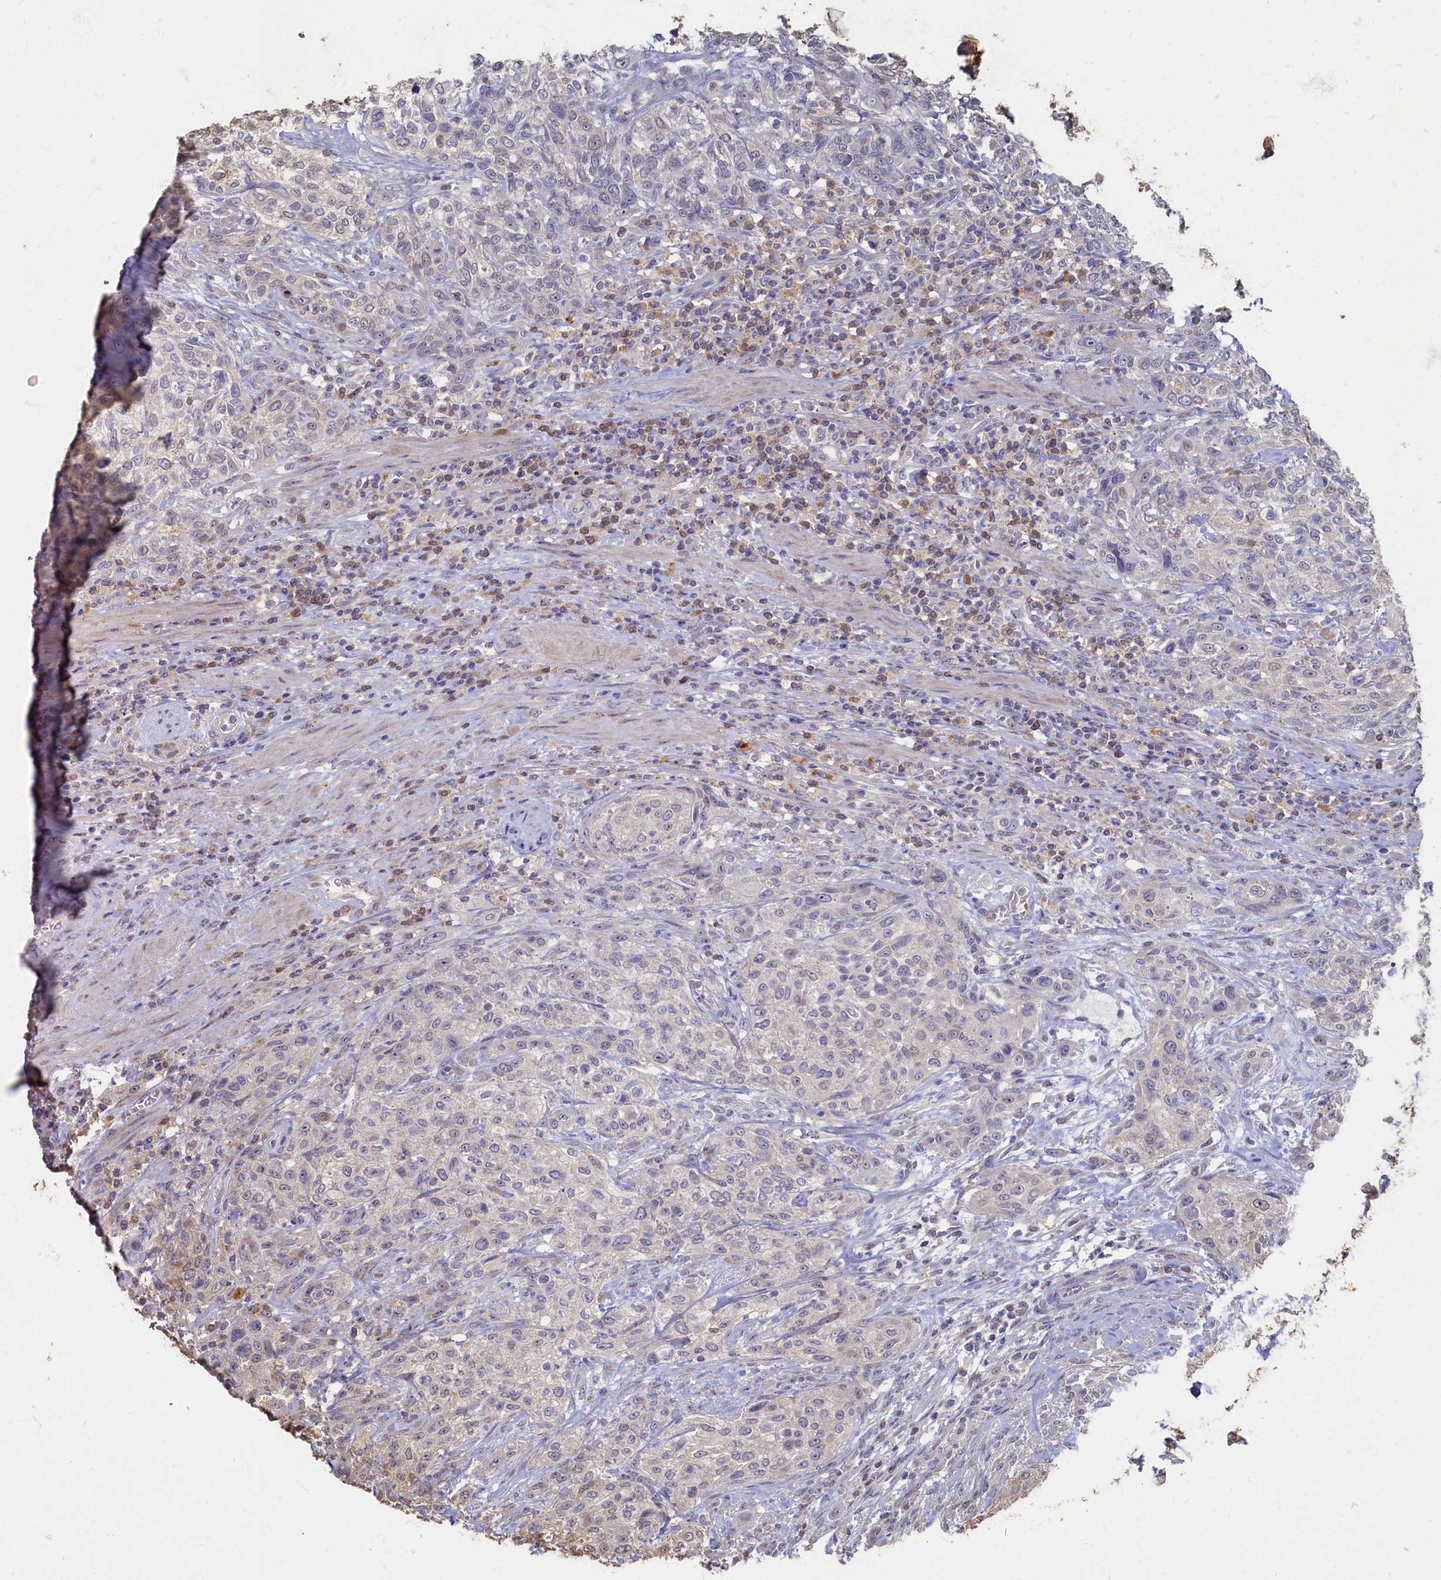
{"staining": {"intensity": "weak", "quantity": "<25%", "location": "cytoplasmic/membranous"}, "tissue": "urothelial cancer", "cell_type": "Tumor cells", "image_type": "cancer", "snomed": [{"axis": "morphology", "description": "Normal tissue, NOS"}, {"axis": "morphology", "description": "Urothelial carcinoma, NOS"}, {"axis": "topography", "description": "Urinary bladder"}, {"axis": "topography", "description": "Peripheral nerve tissue"}], "caption": "Transitional cell carcinoma was stained to show a protein in brown. There is no significant staining in tumor cells. (DAB (3,3'-diaminobenzidine) immunohistochemistry with hematoxylin counter stain).", "gene": "HUNK", "patient": {"sex": "male", "age": 35}}